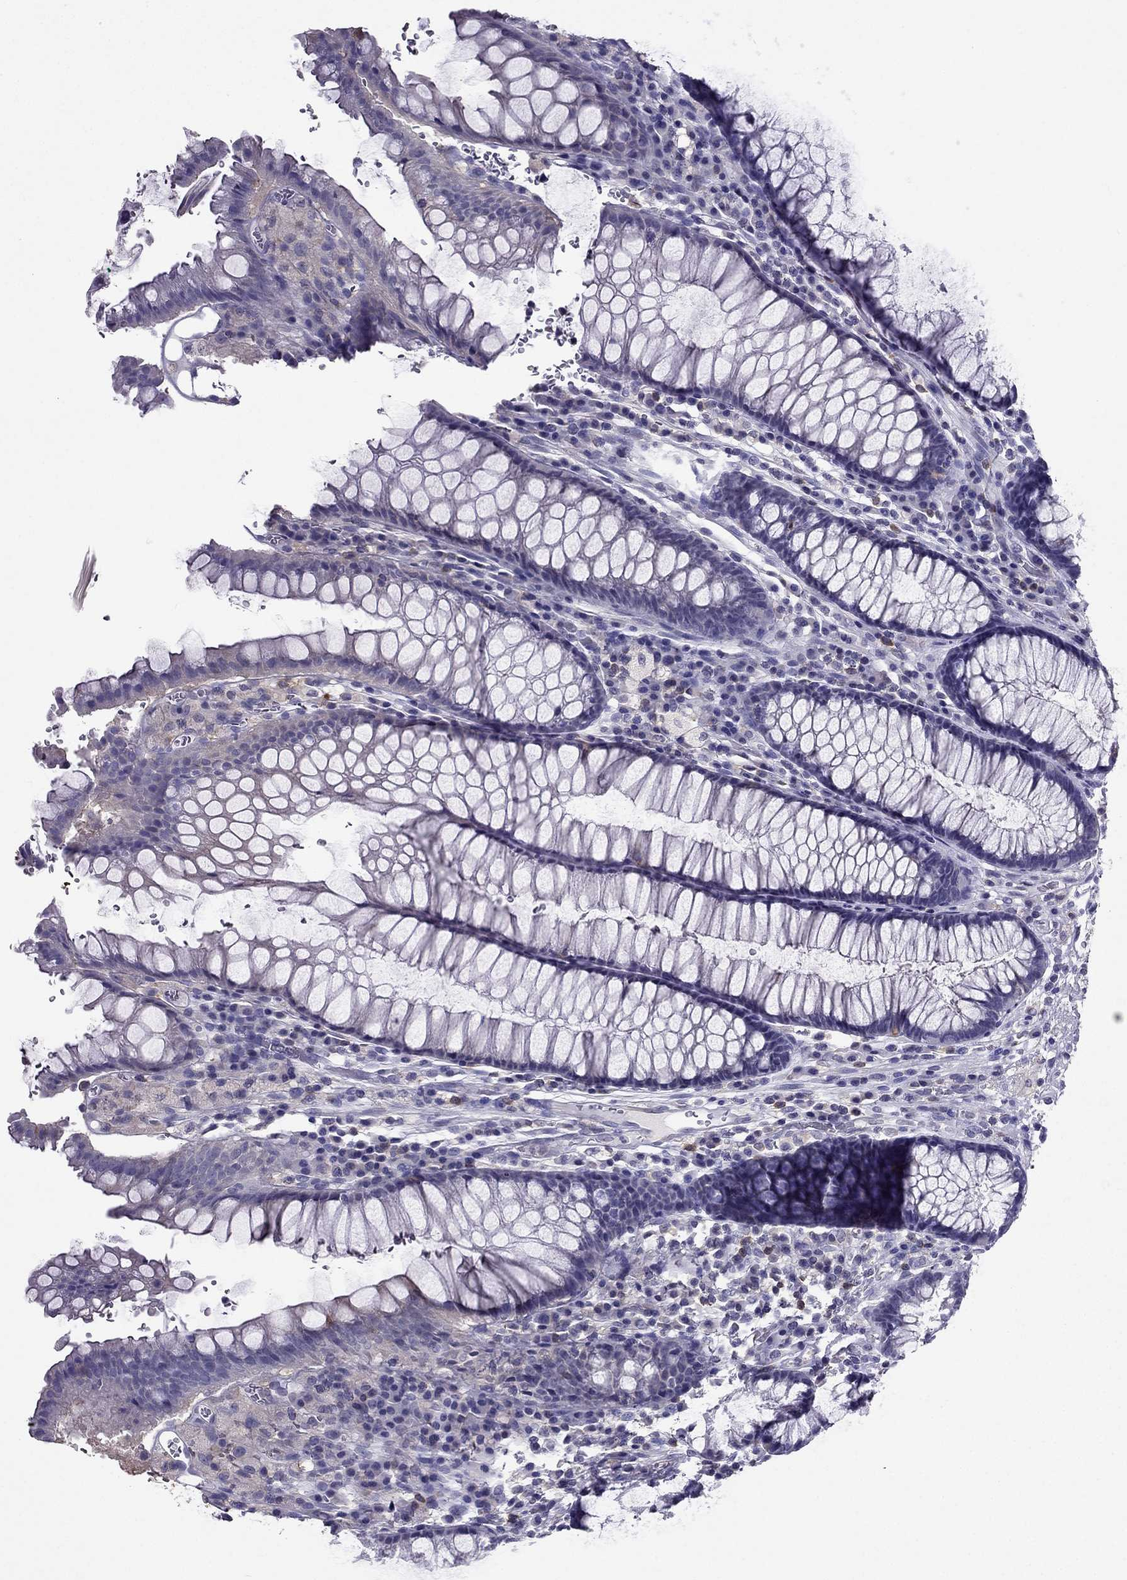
{"staining": {"intensity": "weak", "quantity": "<25%", "location": "cytoplasmic/membranous"}, "tissue": "rectum", "cell_type": "Glandular cells", "image_type": "normal", "snomed": [{"axis": "morphology", "description": "Normal tissue, NOS"}, {"axis": "topography", "description": "Rectum"}], "caption": "A histopathology image of rectum stained for a protein demonstrates no brown staining in glandular cells. The staining was performed using DAB to visualize the protein expression in brown, while the nuclei were stained in blue with hematoxylin (Magnification: 20x).", "gene": "AAK1", "patient": {"sex": "female", "age": 68}}